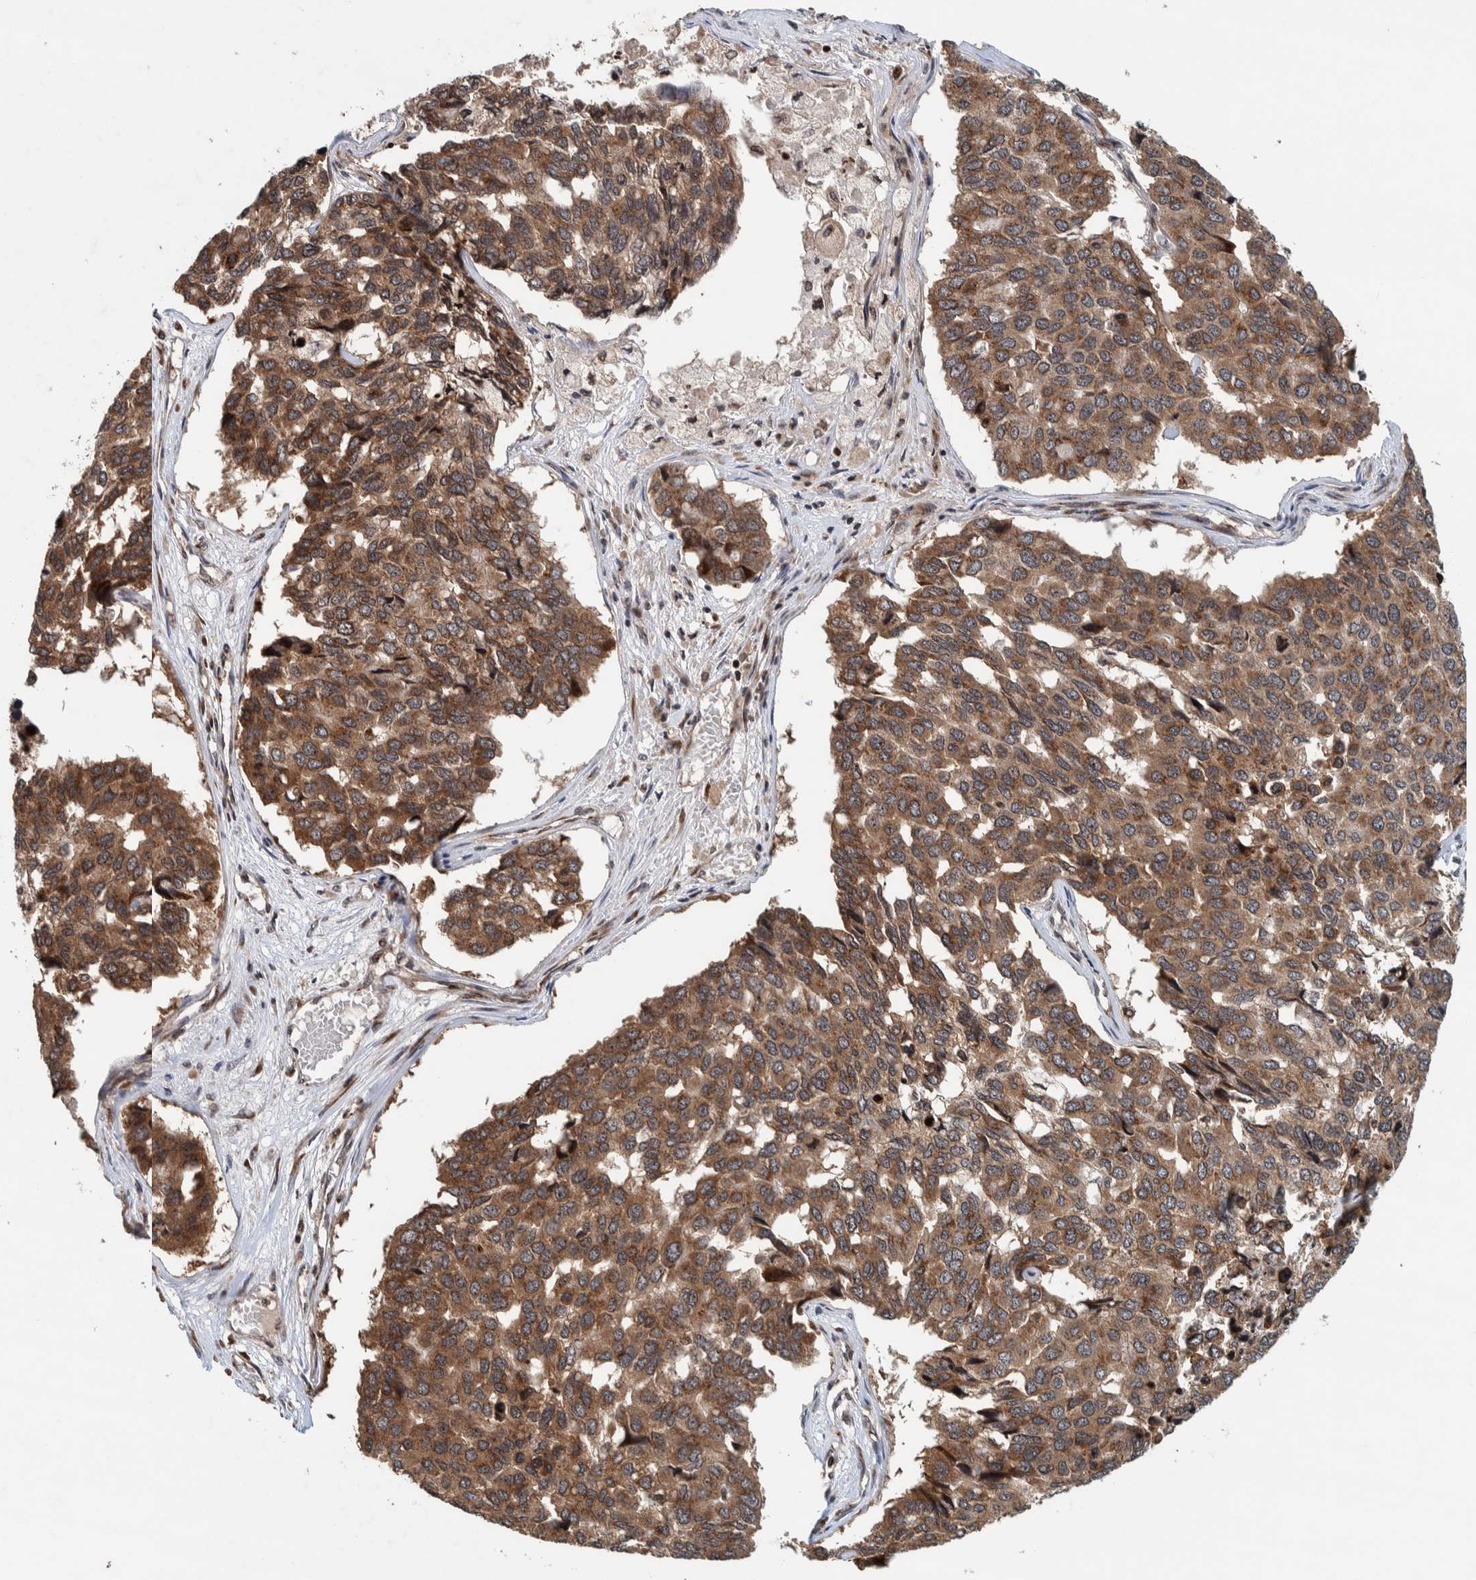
{"staining": {"intensity": "moderate", "quantity": ">75%", "location": "cytoplasmic/membranous"}, "tissue": "pancreatic cancer", "cell_type": "Tumor cells", "image_type": "cancer", "snomed": [{"axis": "morphology", "description": "Adenocarcinoma, NOS"}, {"axis": "topography", "description": "Pancreas"}], "caption": "An immunohistochemistry image of neoplastic tissue is shown. Protein staining in brown highlights moderate cytoplasmic/membranous positivity in pancreatic cancer within tumor cells.", "gene": "CCDC182", "patient": {"sex": "male", "age": 50}}